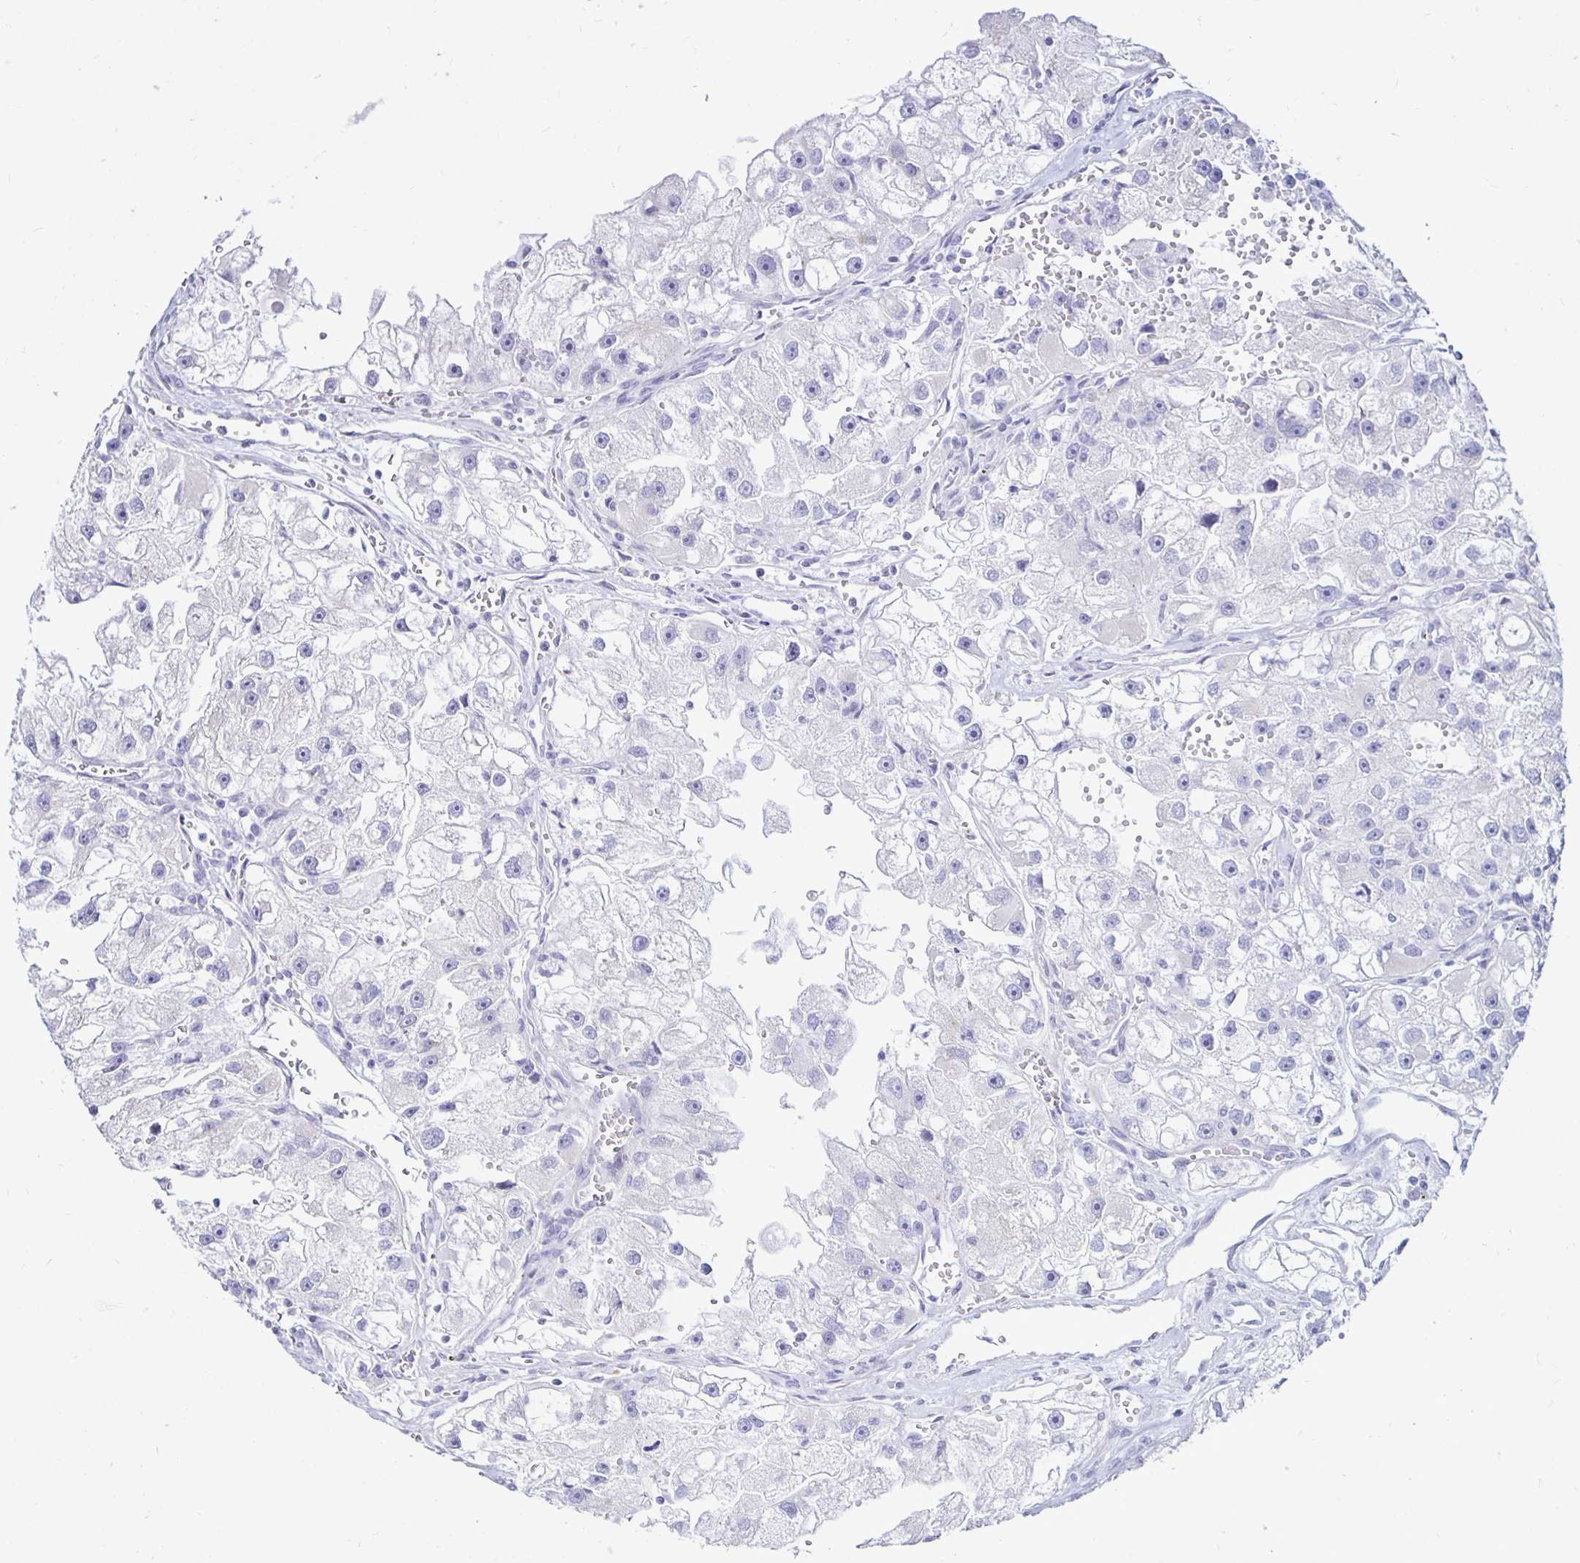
{"staining": {"intensity": "negative", "quantity": "none", "location": "none"}, "tissue": "renal cancer", "cell_type": "Tumor cells", "image_type": "cancer", "snomed": [{"axis": "morphology", "description": "Adenocarcinoma, NOS"}, {"axis": "topography", "description": "Kidney"}], "caption": "High power microscopy image of an immunohistochemistry (IHC) photomicrograph of renal cancer (adenocarcinoma), revealing no significant positivity in tumor cells.", "gene": "TIMP1", "patient": {"sex": "male", "age": 63}}